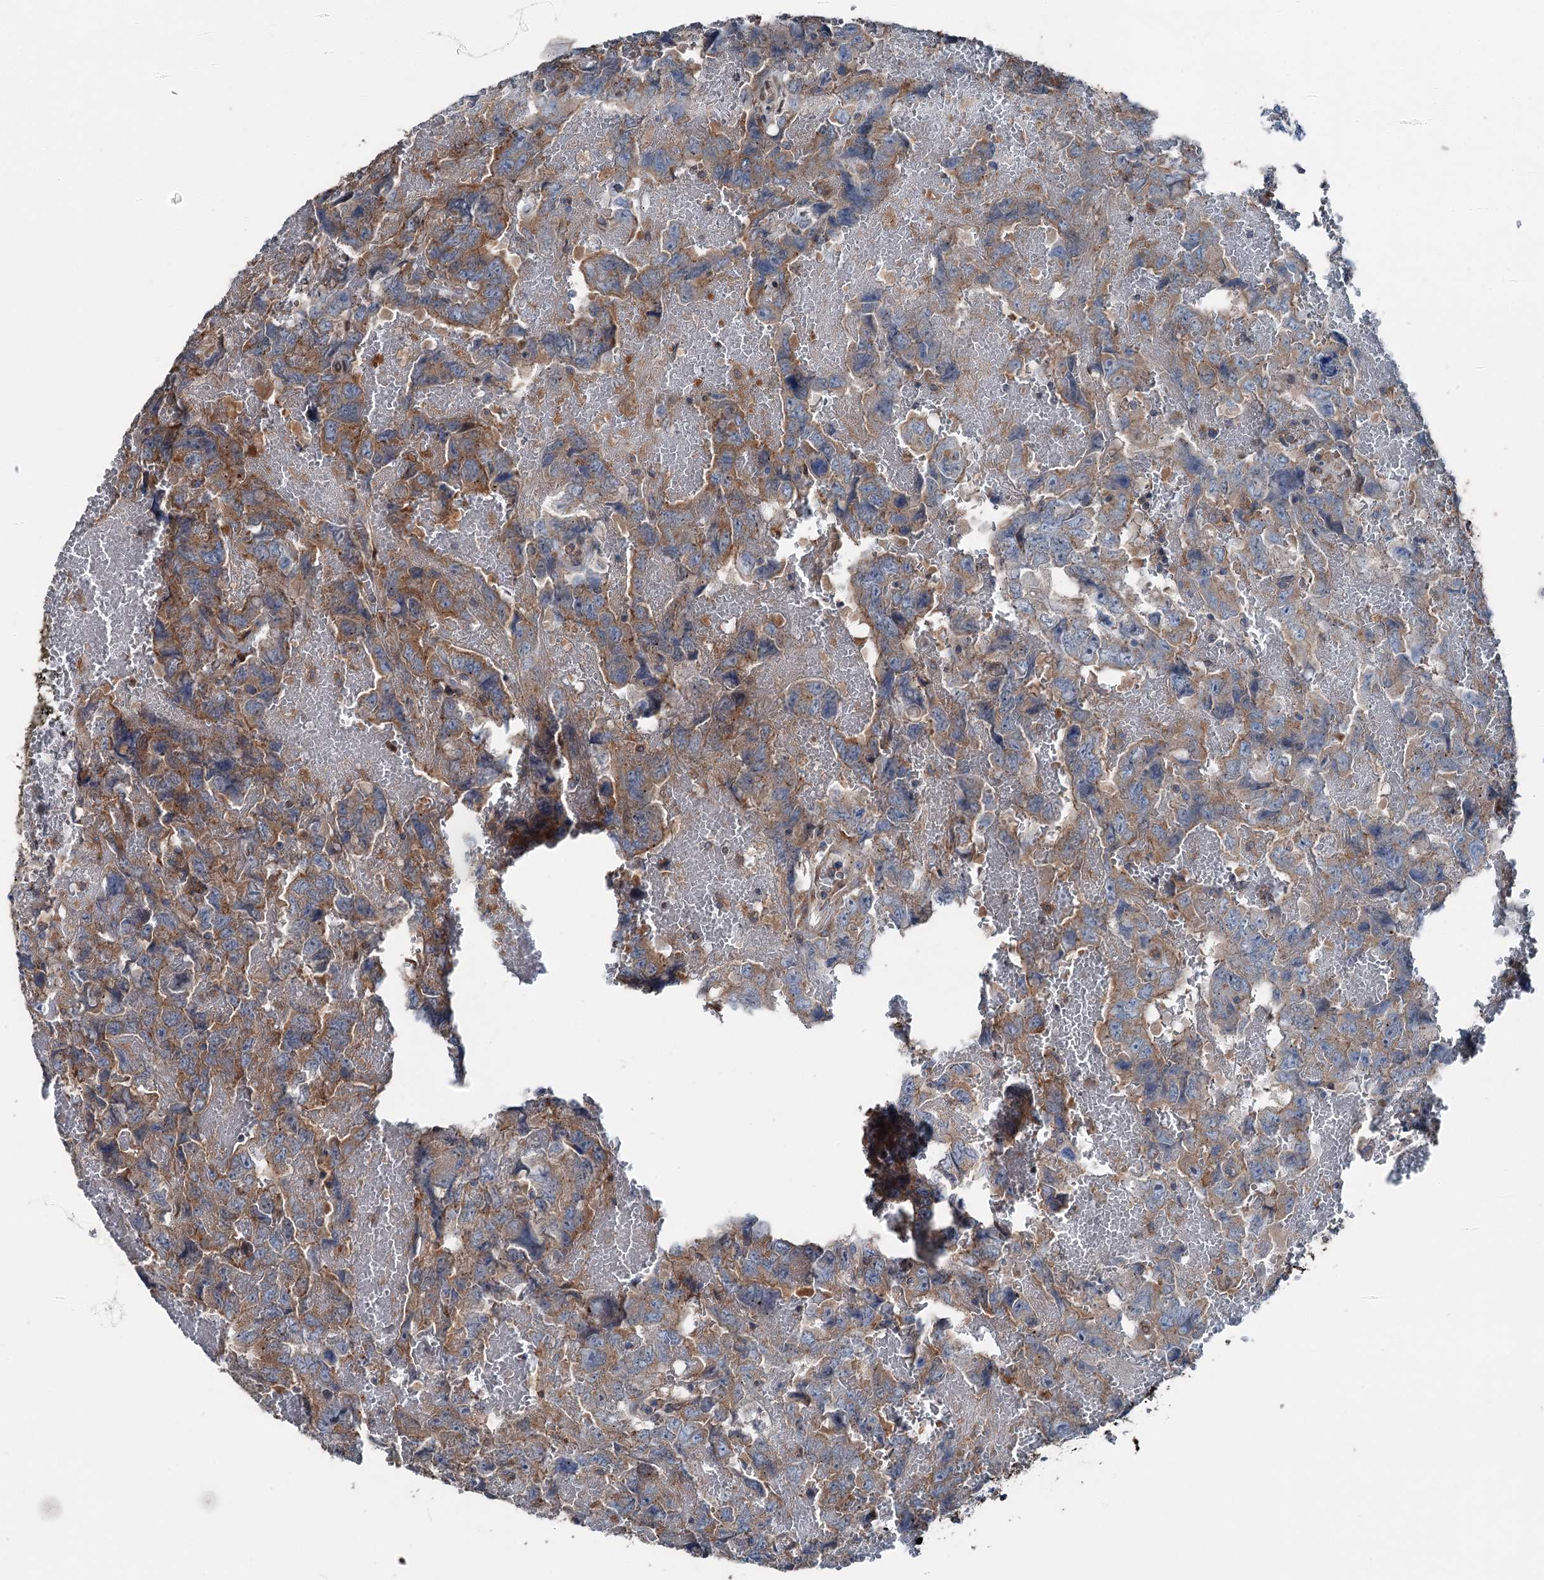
{"staining": {"intensity": "moderate", "quantity": ">75%", "location": "cytoplasmic/membranous"}, "tissue": "testis cancer", "cell_type": "Tumor cells", "image_type": "cancer", "snomed": [{"axis": "morphology", "description": "Carcinoma, Embryonal, NOS"}, {"axis": "topography", "description": "Testis"}], "caption": "About >75% of tumor cells in human embryonal carcinoma (testis) demonstrate moderate cytoplasmic/membranous protein staining as visualized by brown immunohistochemical staining.", "gene": "RUFY1", "patient": {"sex": "male", "age": 45}}